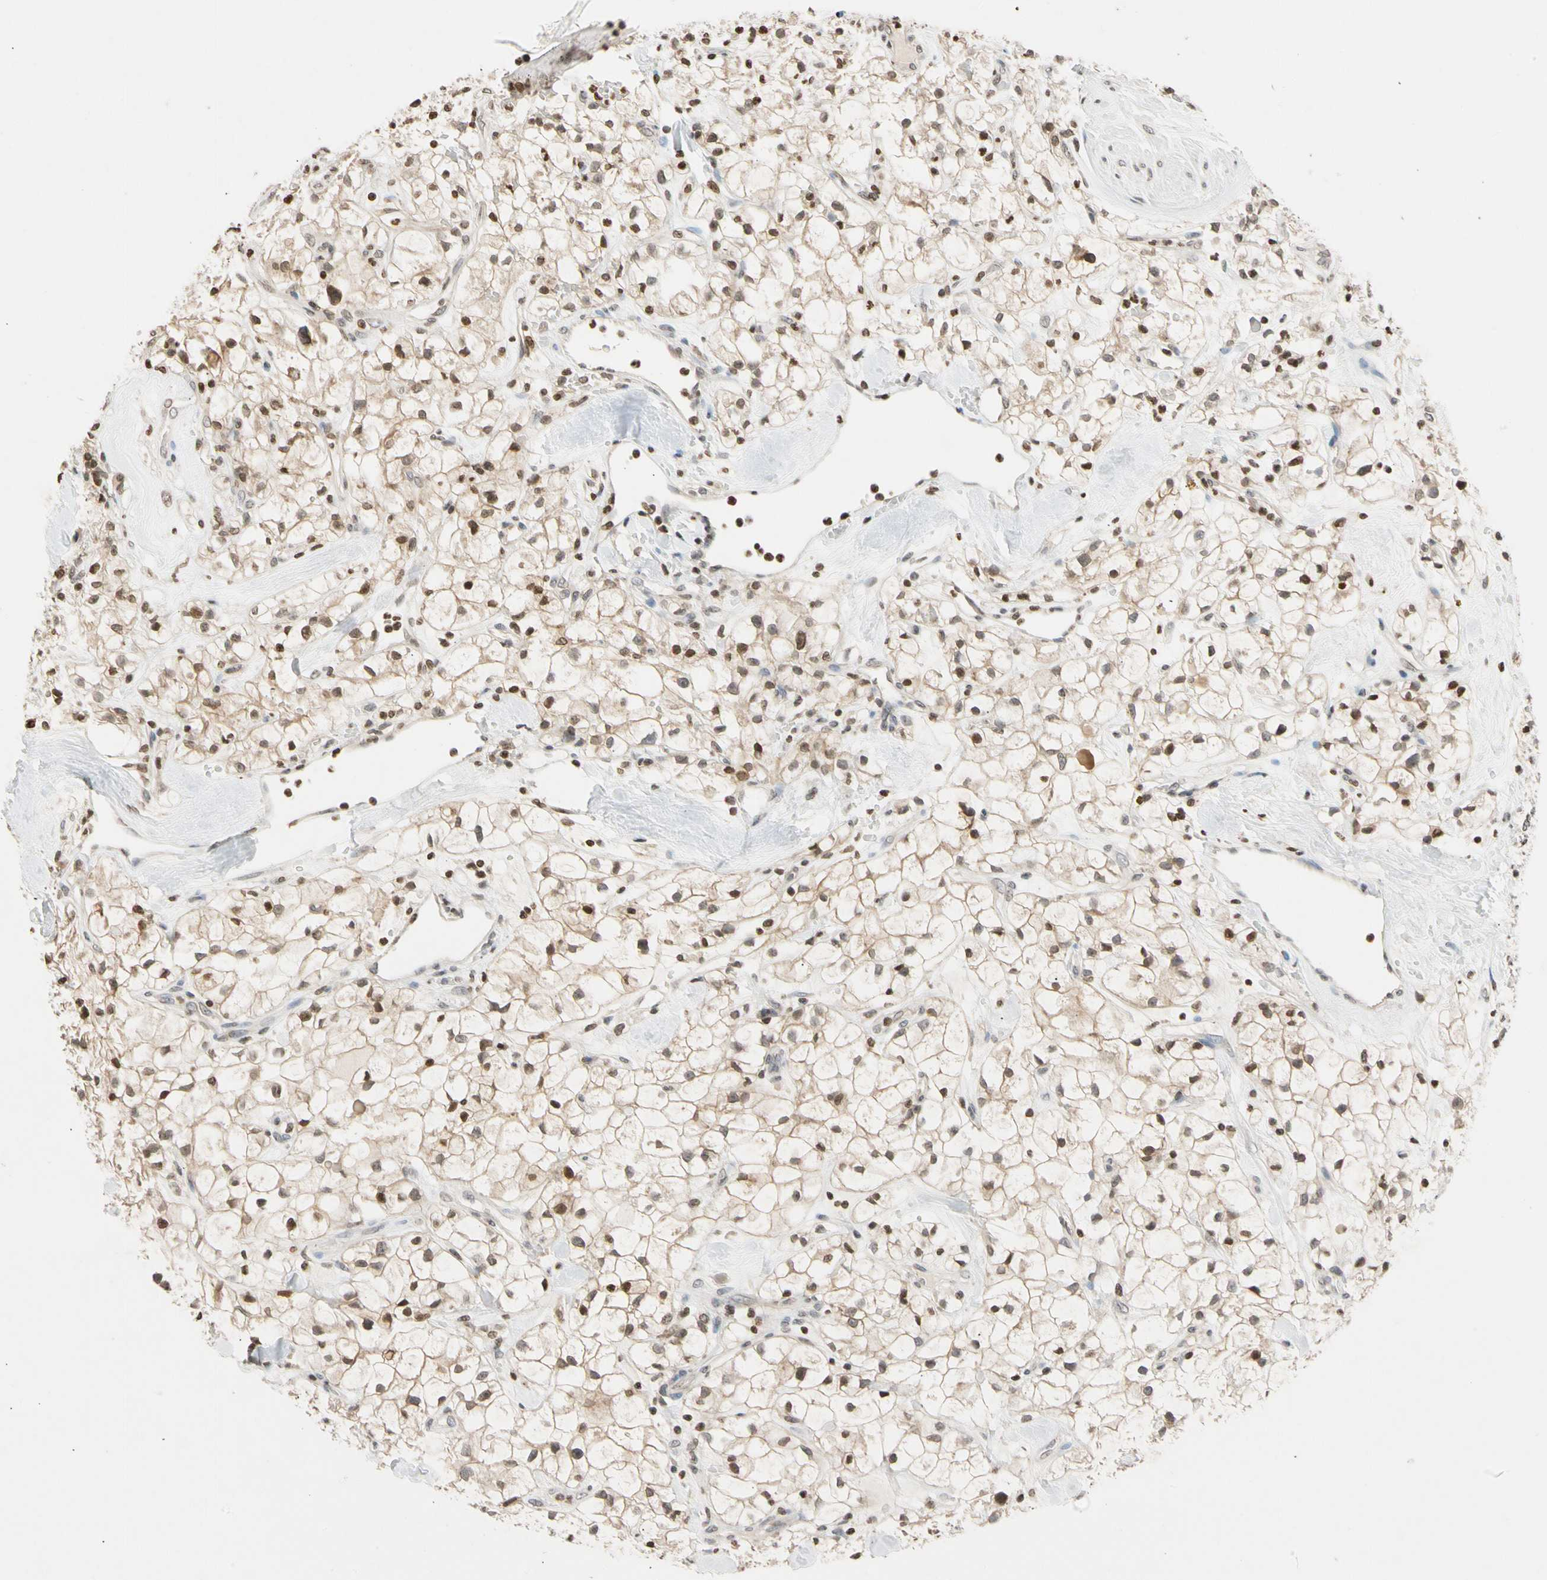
{"staining": {"intensity": "weak", "quantity": "25%-75%", "location": "cytoplasmic/membranous,nuclear"}, "tissue": "renal cancer", "cell_type": "Tumor cells", "image_type": "cancer", "snomed": [{"axis": "morphology", "description": "Adenocarcinoma, NOS"}, {"axis": "topography", "description": "Kidney"}], "caption": "Protein expression analysis of human renal cancer (adenocarcinoma) reveals weak cytoplasmic/membranous and nuclear staining in approximately 25%-75% of tumor cells.", "gene": "GPX4", "patient": {"sex": "female", "age": 60}}